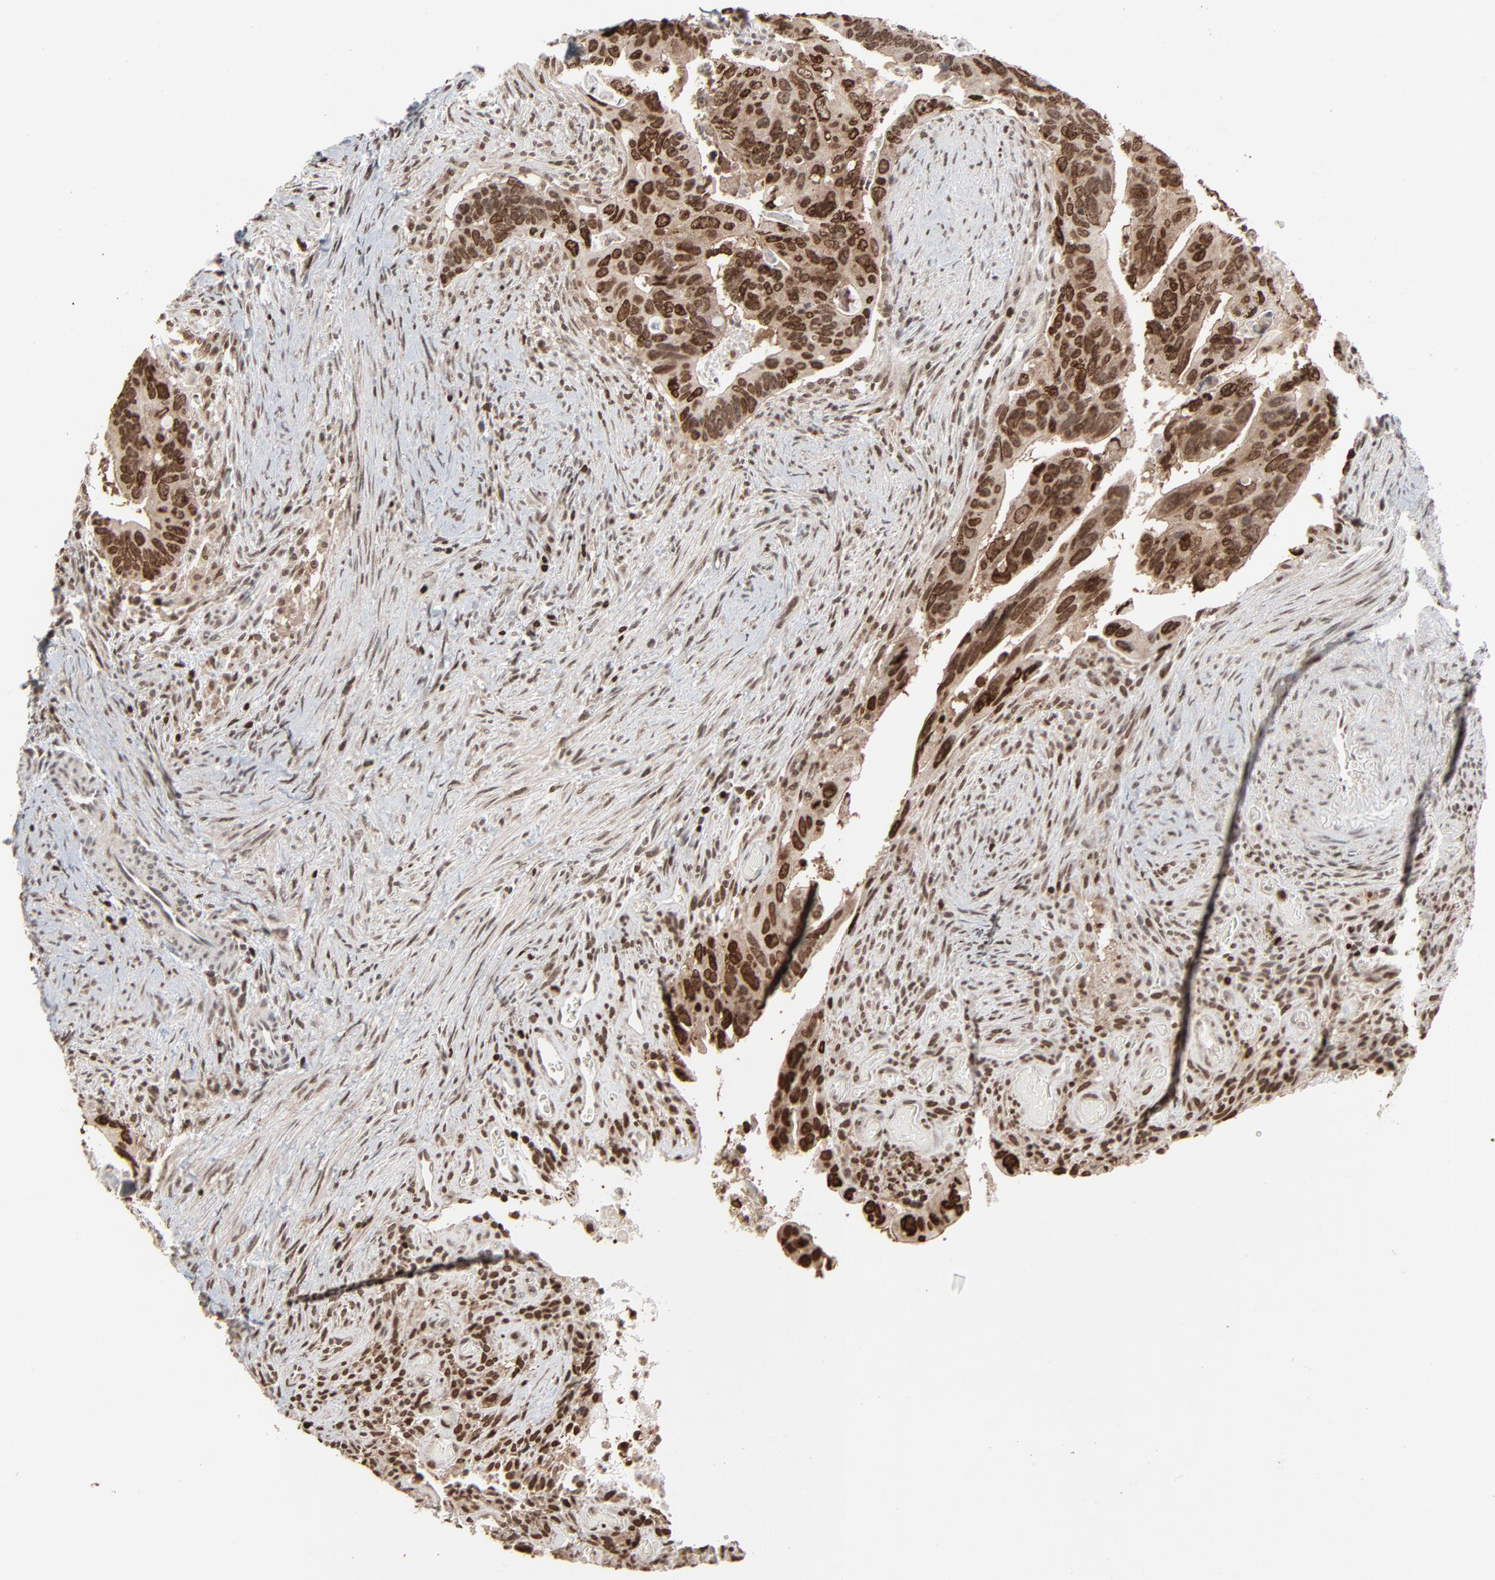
{"staining": {"intensity": "strong", "quantity": ">75%", "location": "nuclear"}, "tissue": "colorectal cancer", "cell_type": "Tumor cells", "image_type": "cancer", "snomed": [{"axis": "morphology", "description": "Adenocarcinoma, NOS"}, {"axis": "topography", "description": "Rectum"}], "caption": "A high-resolution photomicrograph shows IHC staining of colorectal cancer, which exhibits strong nuclear positivity in about >75% of tumor cells.", "gene": "RPS6KA3", "patient": {"sex": "male", "age": 53}}